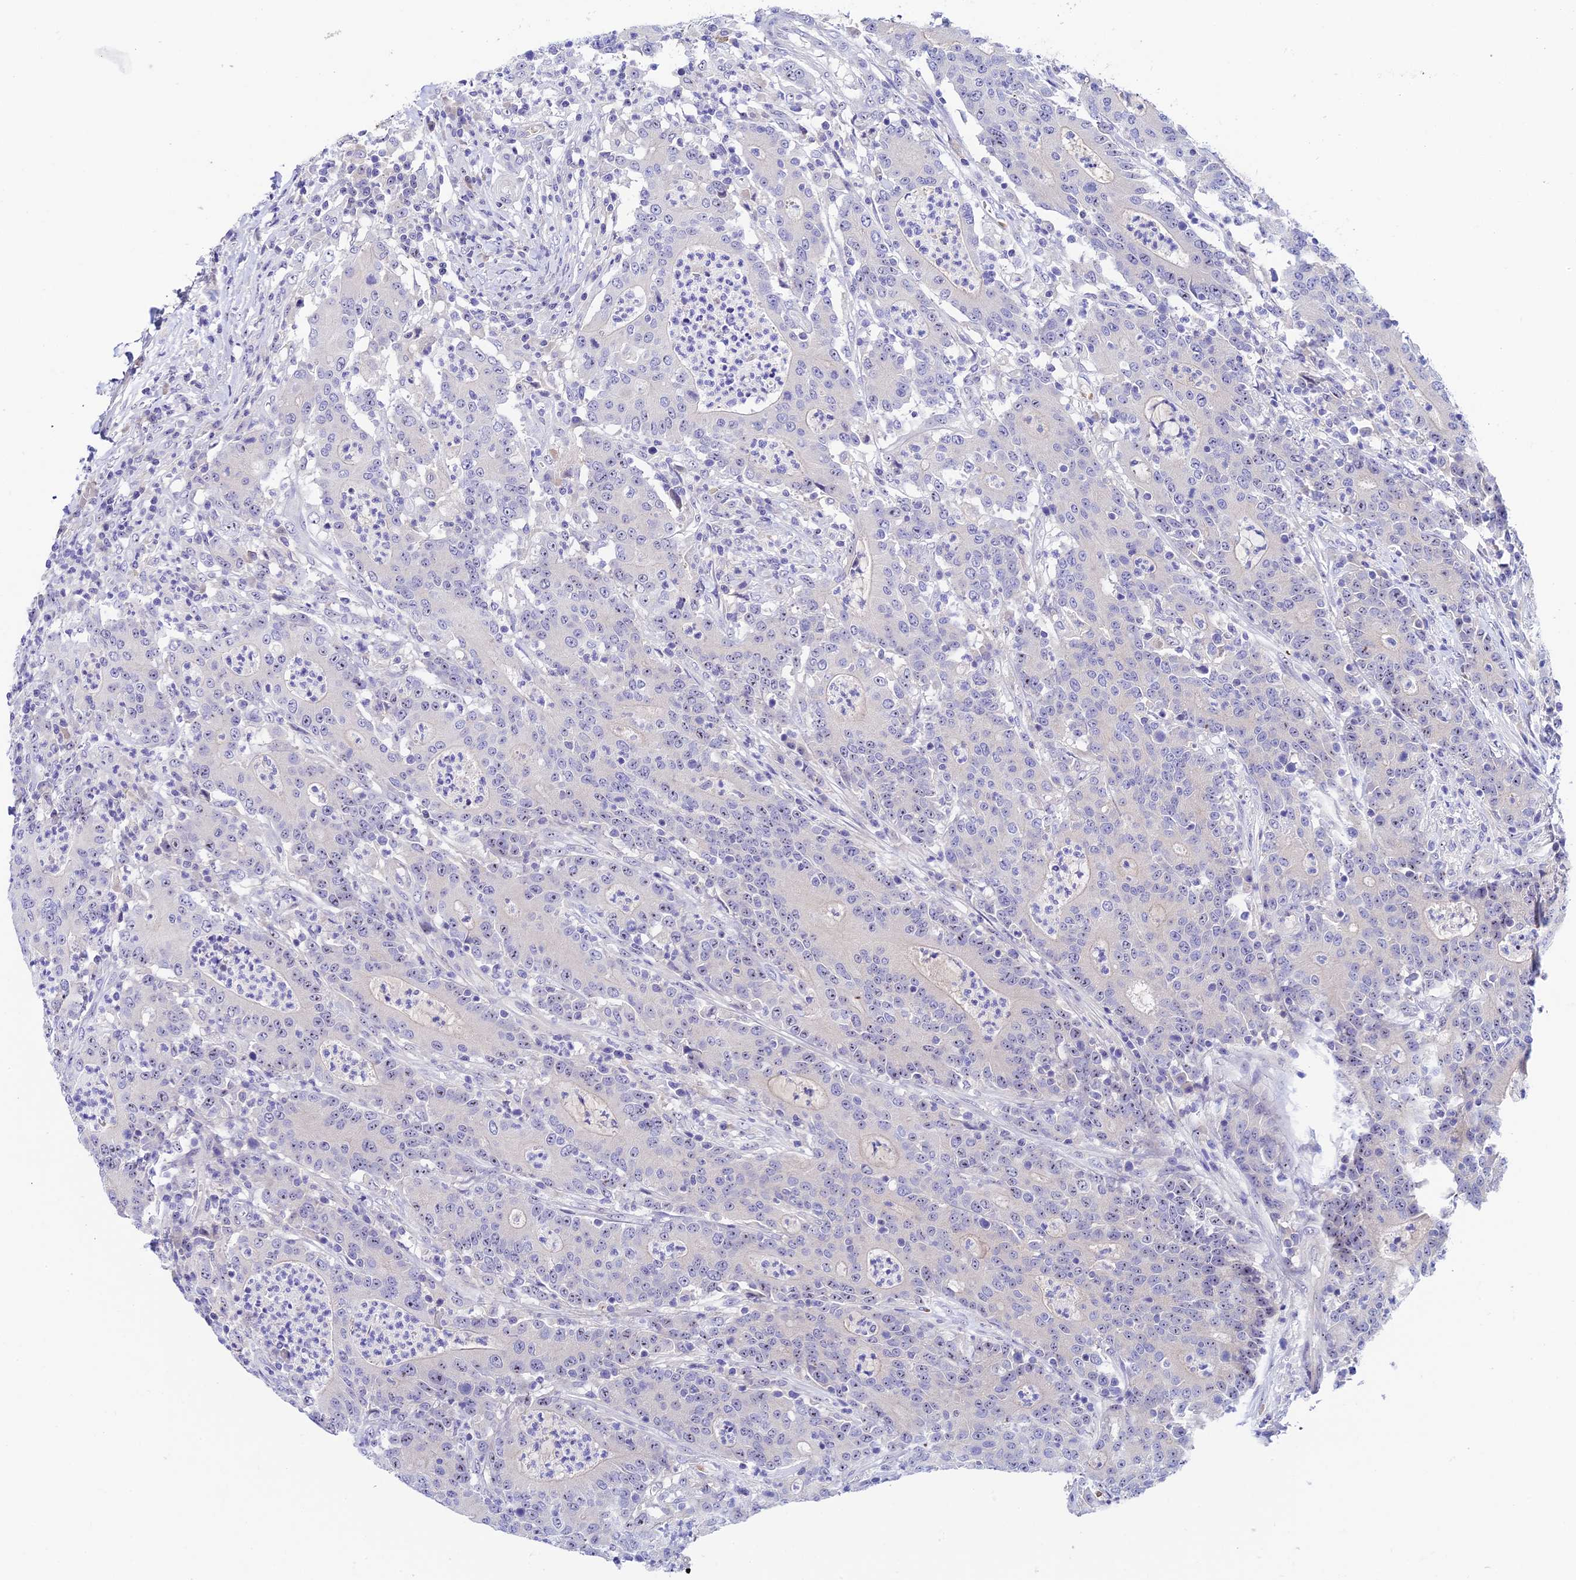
{"staining": {"intensity": "negative", "quantity": "none", "location": "none"}, "tissue": "colorectal cancer", "cell_type": "Tumor cells", "image_type": "cancer", "snomed": [{"axis": "morphology", "description": "Adenocarcinoma, NOS"}, {"axis": "topography", "description": "Colon"}], "caption": "This is a image of immunohistochemistry (IHC) staining of colorectal adenocarcinoma, which shows no staining in tumor cells. (DAB (3,3'-diaminobenzidine) immunohistochemistry with hematoxylin counter stain).", "gene": "DUSP29", "patient": {"sex": "male", "age": 83}}